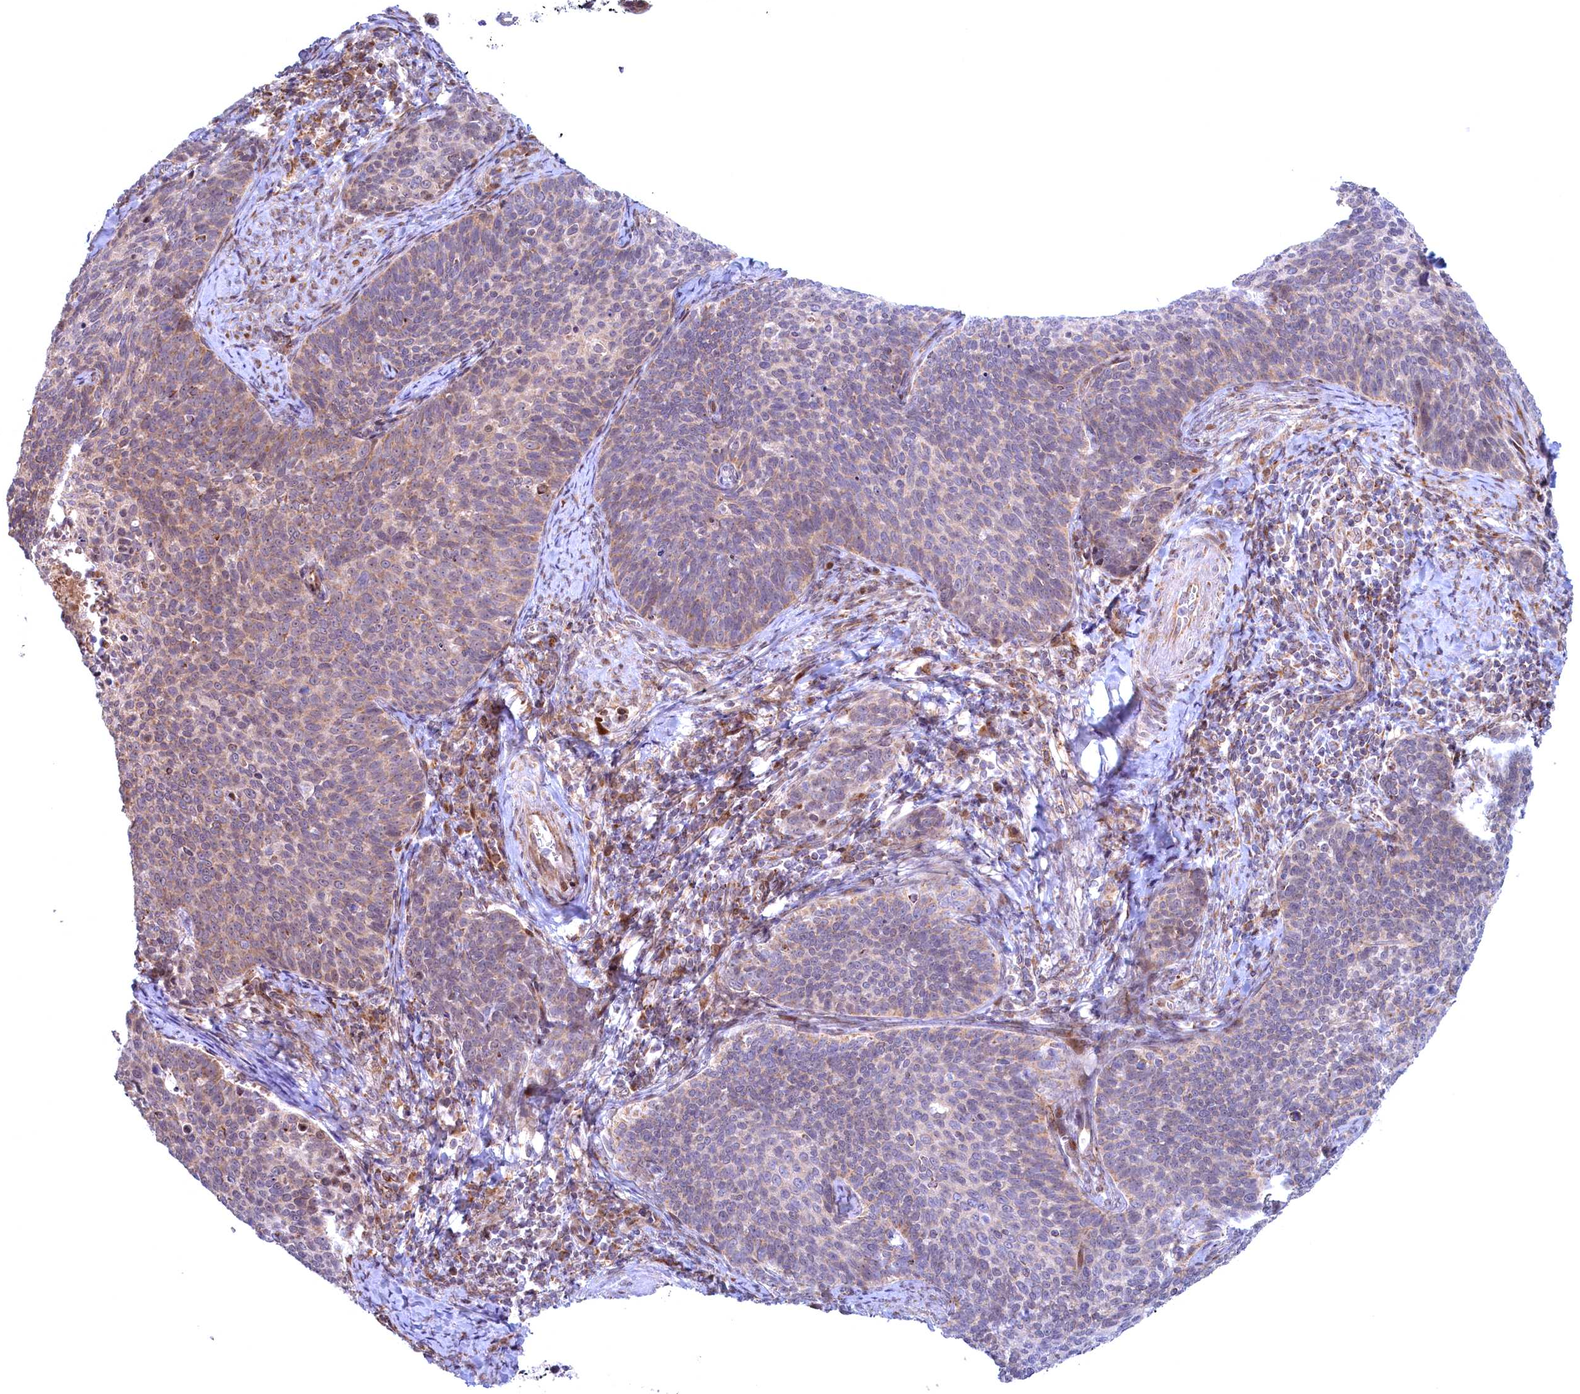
{"staining": {"intensity": "weak", "quantity": ">75%", "location": "cytoplasmic/membranous"}, "tissue": "cervical cancer", "cell_type": "Tumor cells", "image_type": "cancer", "snomed": [{"axis": "morphology", "description": "Normal tissue, NOS"}, {"axis": "morphology", "description": "Squamous cell carcinoma, NOS"}, {"axis": "topography", "description": "Cervix"}], "caption": "Cervical cancer was stained to show a protein in brown. There is low levels of weak cytoplasmic/membranous staining in about >75% of tumor cells.", "gene": "PLA2G10", "patient": {"sex": "female", "age": 39}}